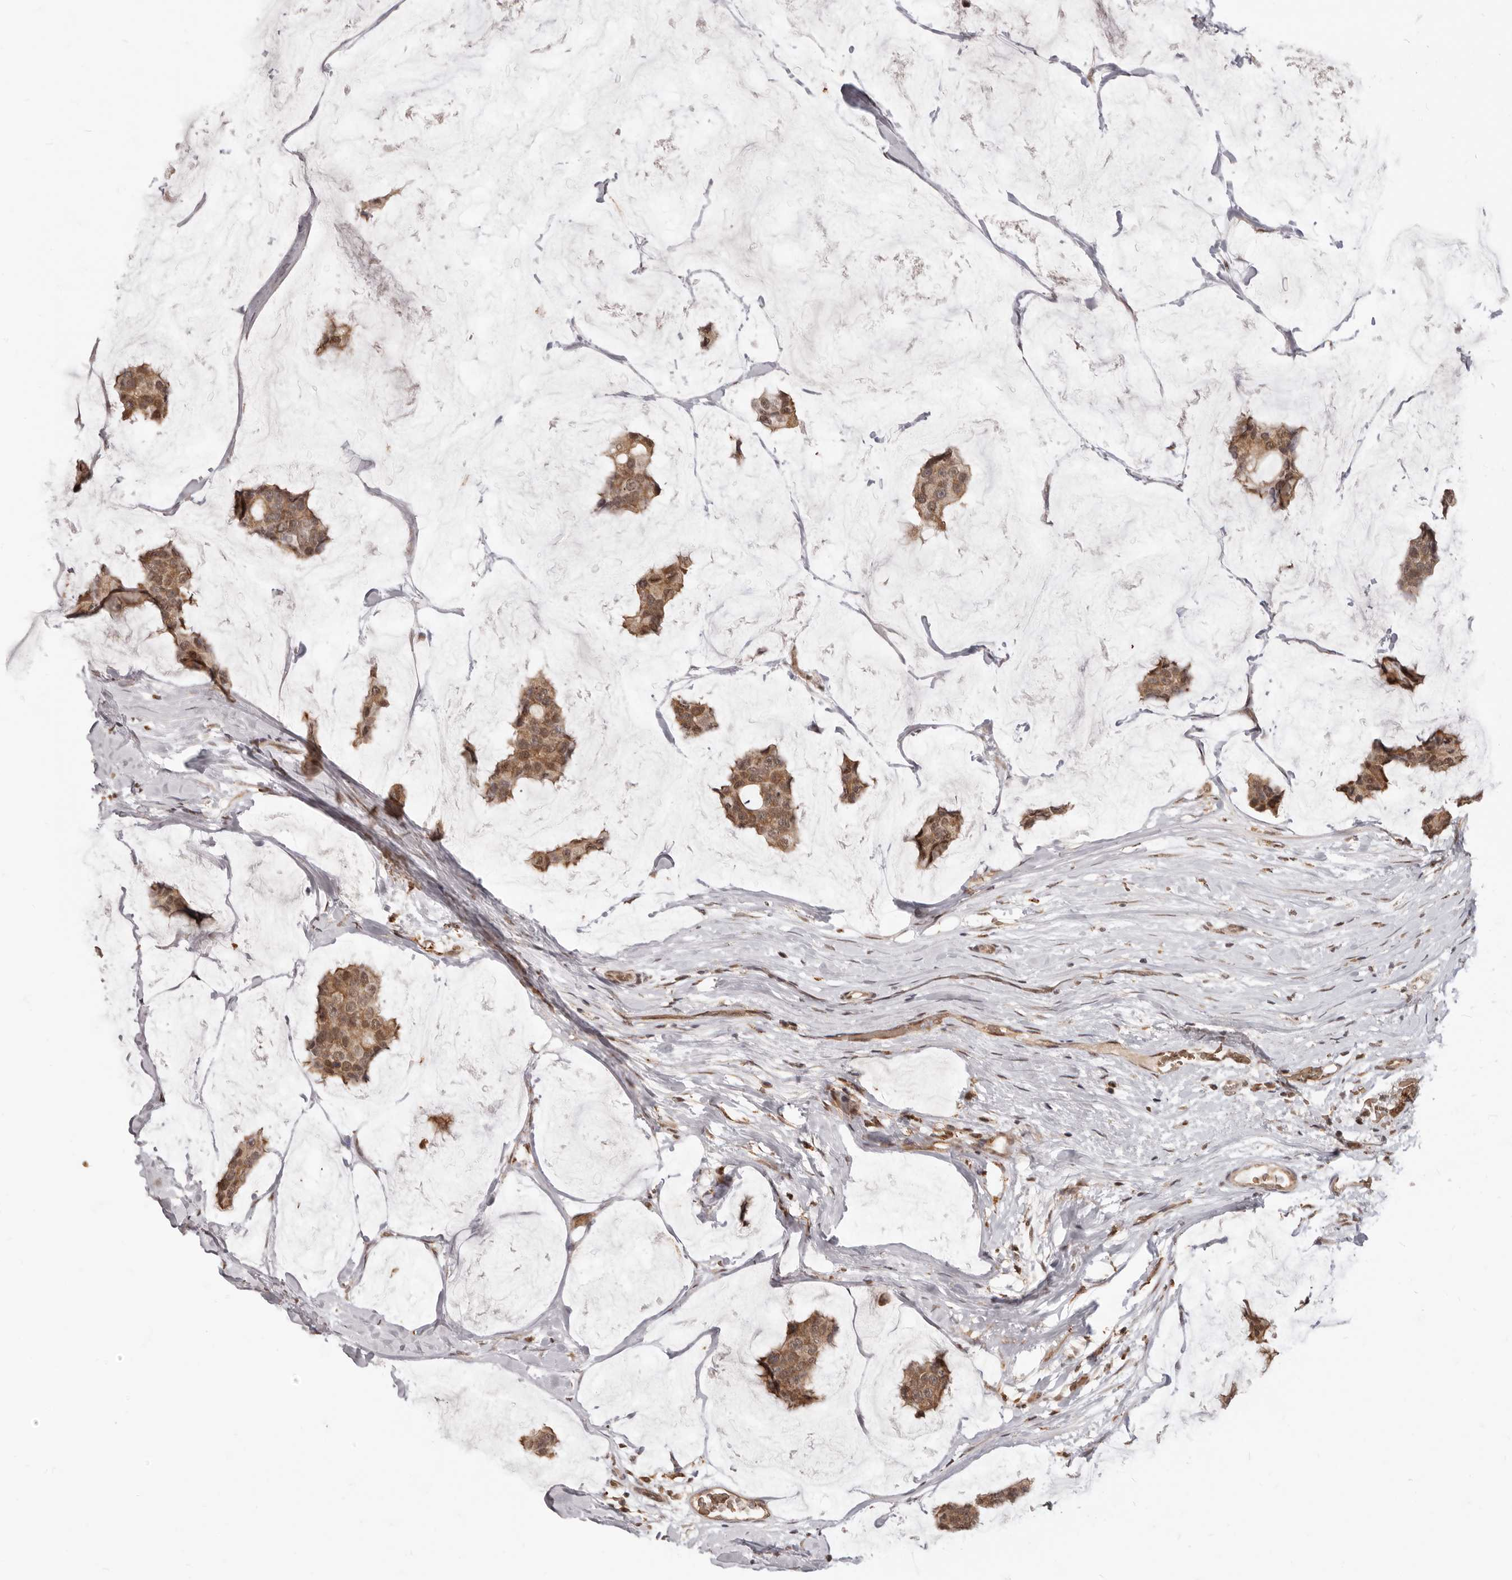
{"staining": {"intensity": "moderate", "quantity": ">75%", "location": "cytoplasmic/membranous,nuclear"}, "tissue": "breast cancer", "cell_type": "Tumor cells", "image_type": "cancer", "snomed": [{"axis": "morphology", "description": "Normal tissue, NOS"}, {"axis": "morphology", "description": "Duct carcinoma"}, {"axis": "topography", "description": "Breast"}], "caption": "Tumor cells show medium levels of moderate cytoplasmic/membranous and nuclear positivity in about >75% of cells in human breast cancer (infiltrating ductal carcinoma).", "gene": "NCOA3", "patient": {"sex": "female", "age": 50}}